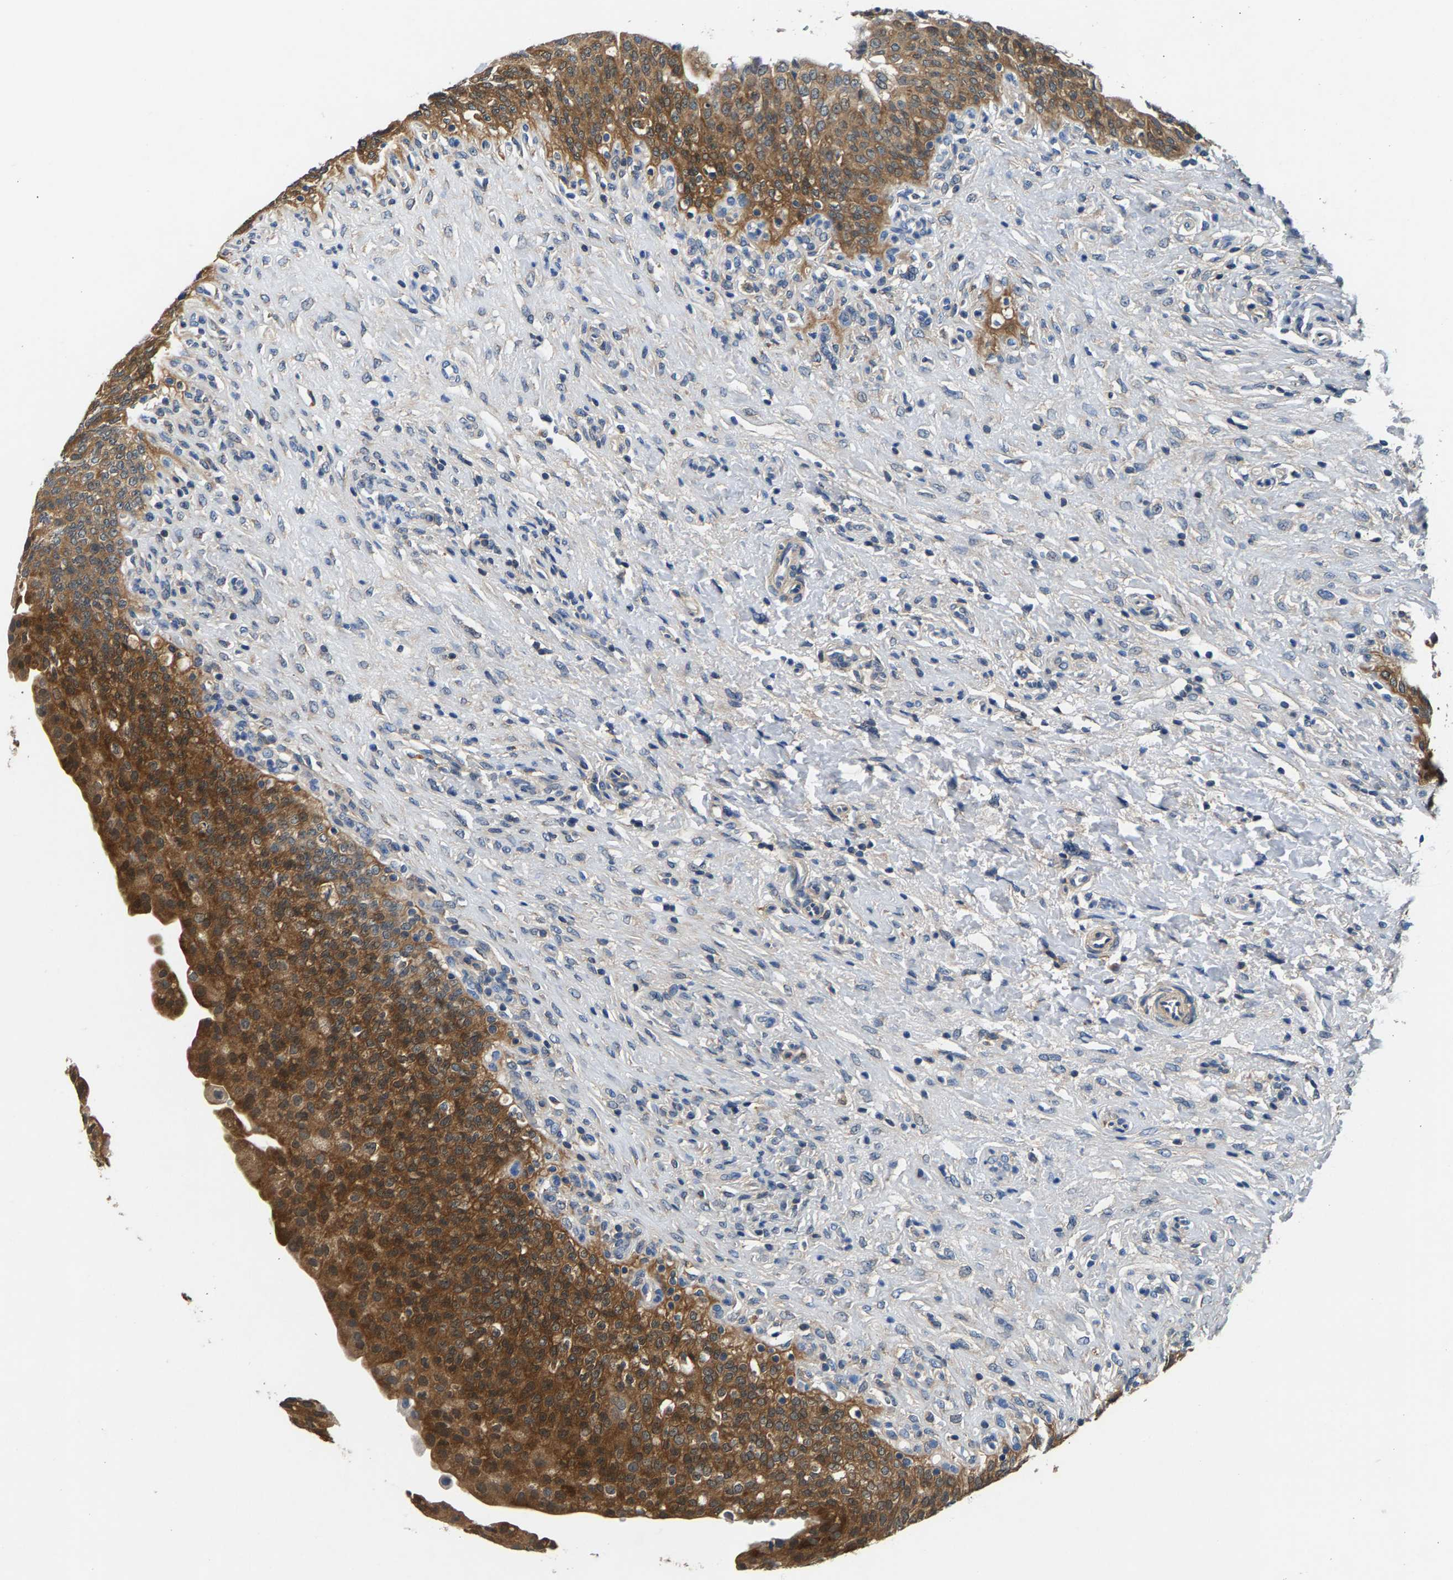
{"staining": {"intensity": "strong", "quantity": ">75%", "location": "cytoplasmic/membranous"}, "tissue": "urinary bladder", "cell_type": "Urothelial cells", "image_type": "normal", "snomed": [{"axis": "morphology", "description": "Urothelial carcinoma, High grade"}, {"axis": "topography", "description": "Urinary bladder"}], "caption": "DAB immunohistochemical staining of normal urinary bladder displays strong cytoplasmic/membranous protein expression in about >75% of urothelial cells. Nuclei are stained in blue.", "gene": "NT5C", "patient": {"sex": "male", "age": 46}}